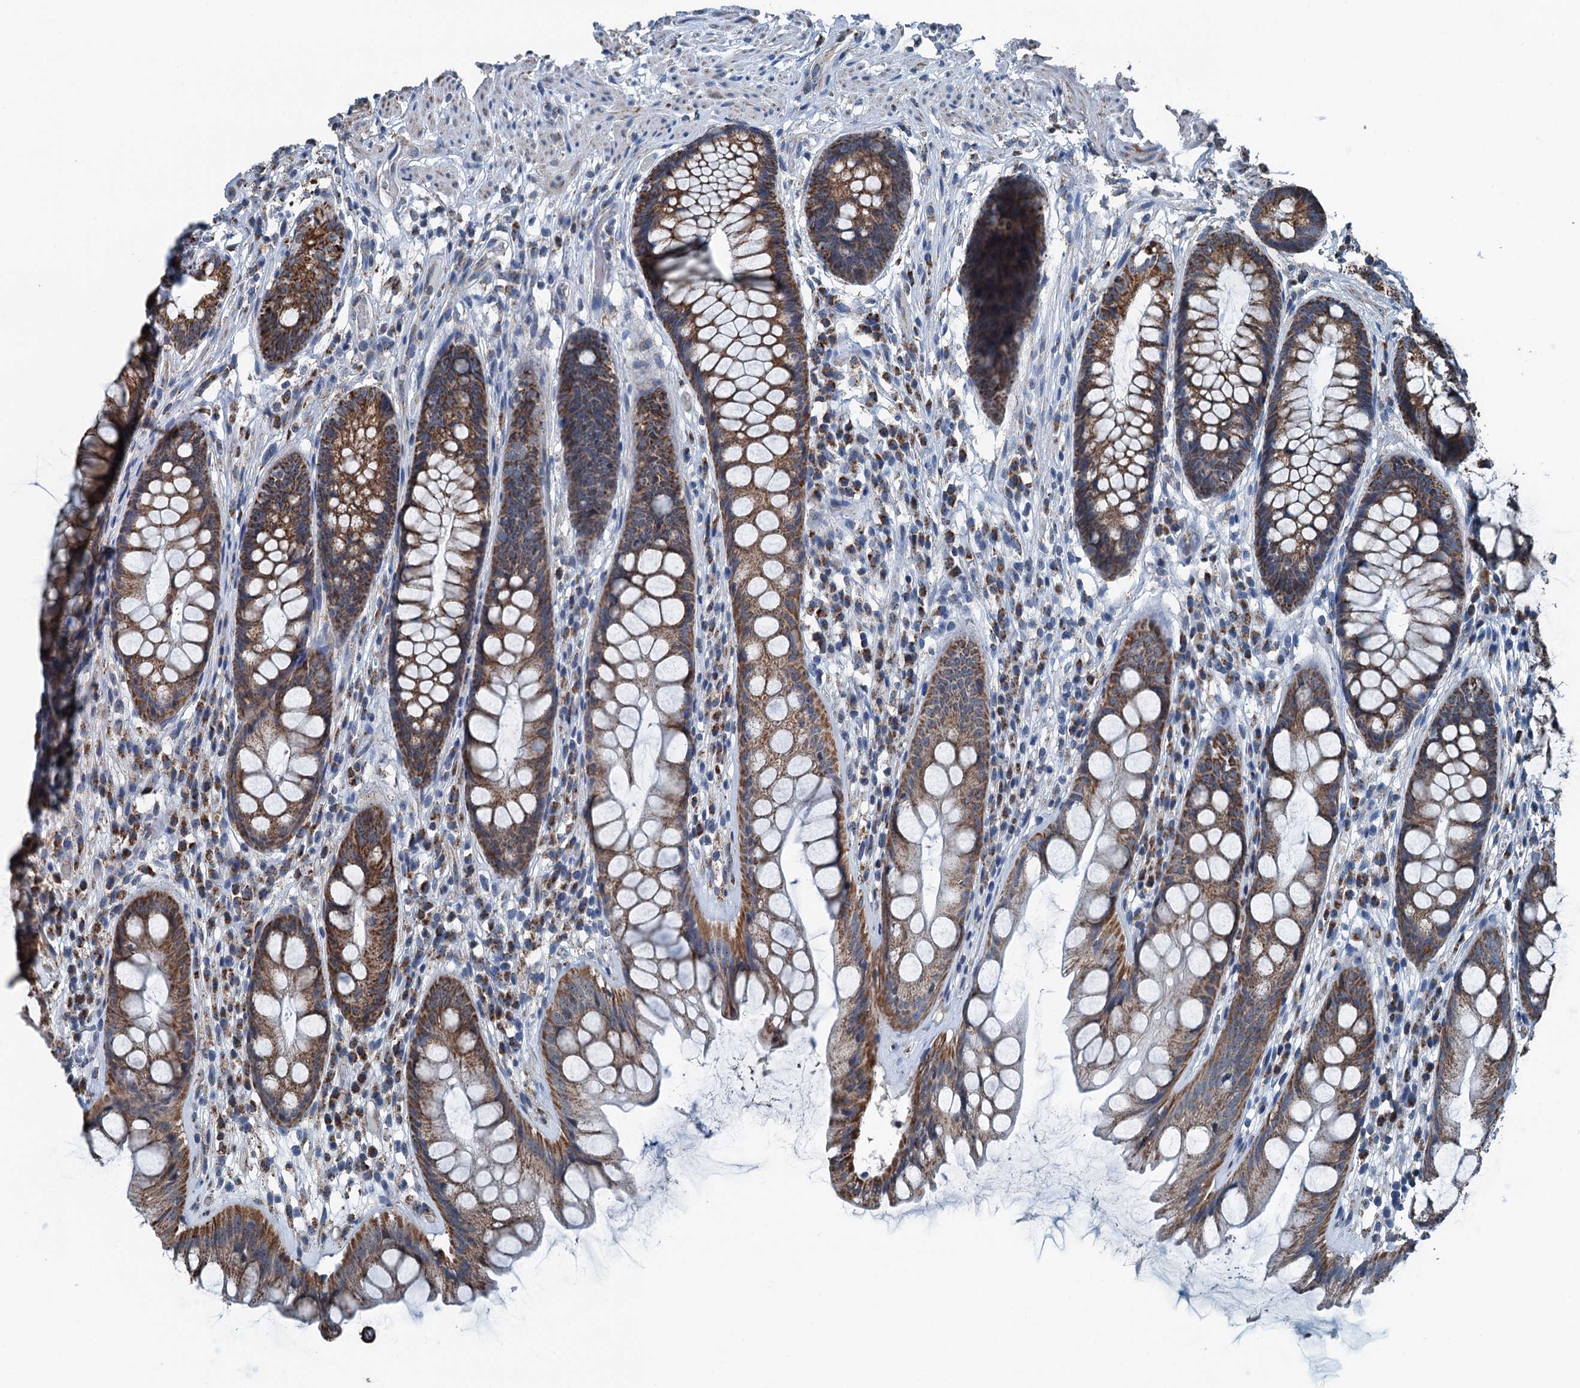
{"staining": {"intensity": "moderate", "quantity": ">75%", "location": "cytoplasmic/membranous"}, "tissue": "rectum", "cell_type": "Glandular cells", "image_type": "normal", "snomed": [{"axis": "morphology", "description": "Normal tissue, NOS"}, {"axis": "topography", "description": "Rectum"}], "caption": "The immunohistochemical stain labels moderate cytoplasmic/membranous positivity in glandular cells of unremarkable rectum.", "gene": "TRPT1", "patient": {"sex": "male", "age": 74}}